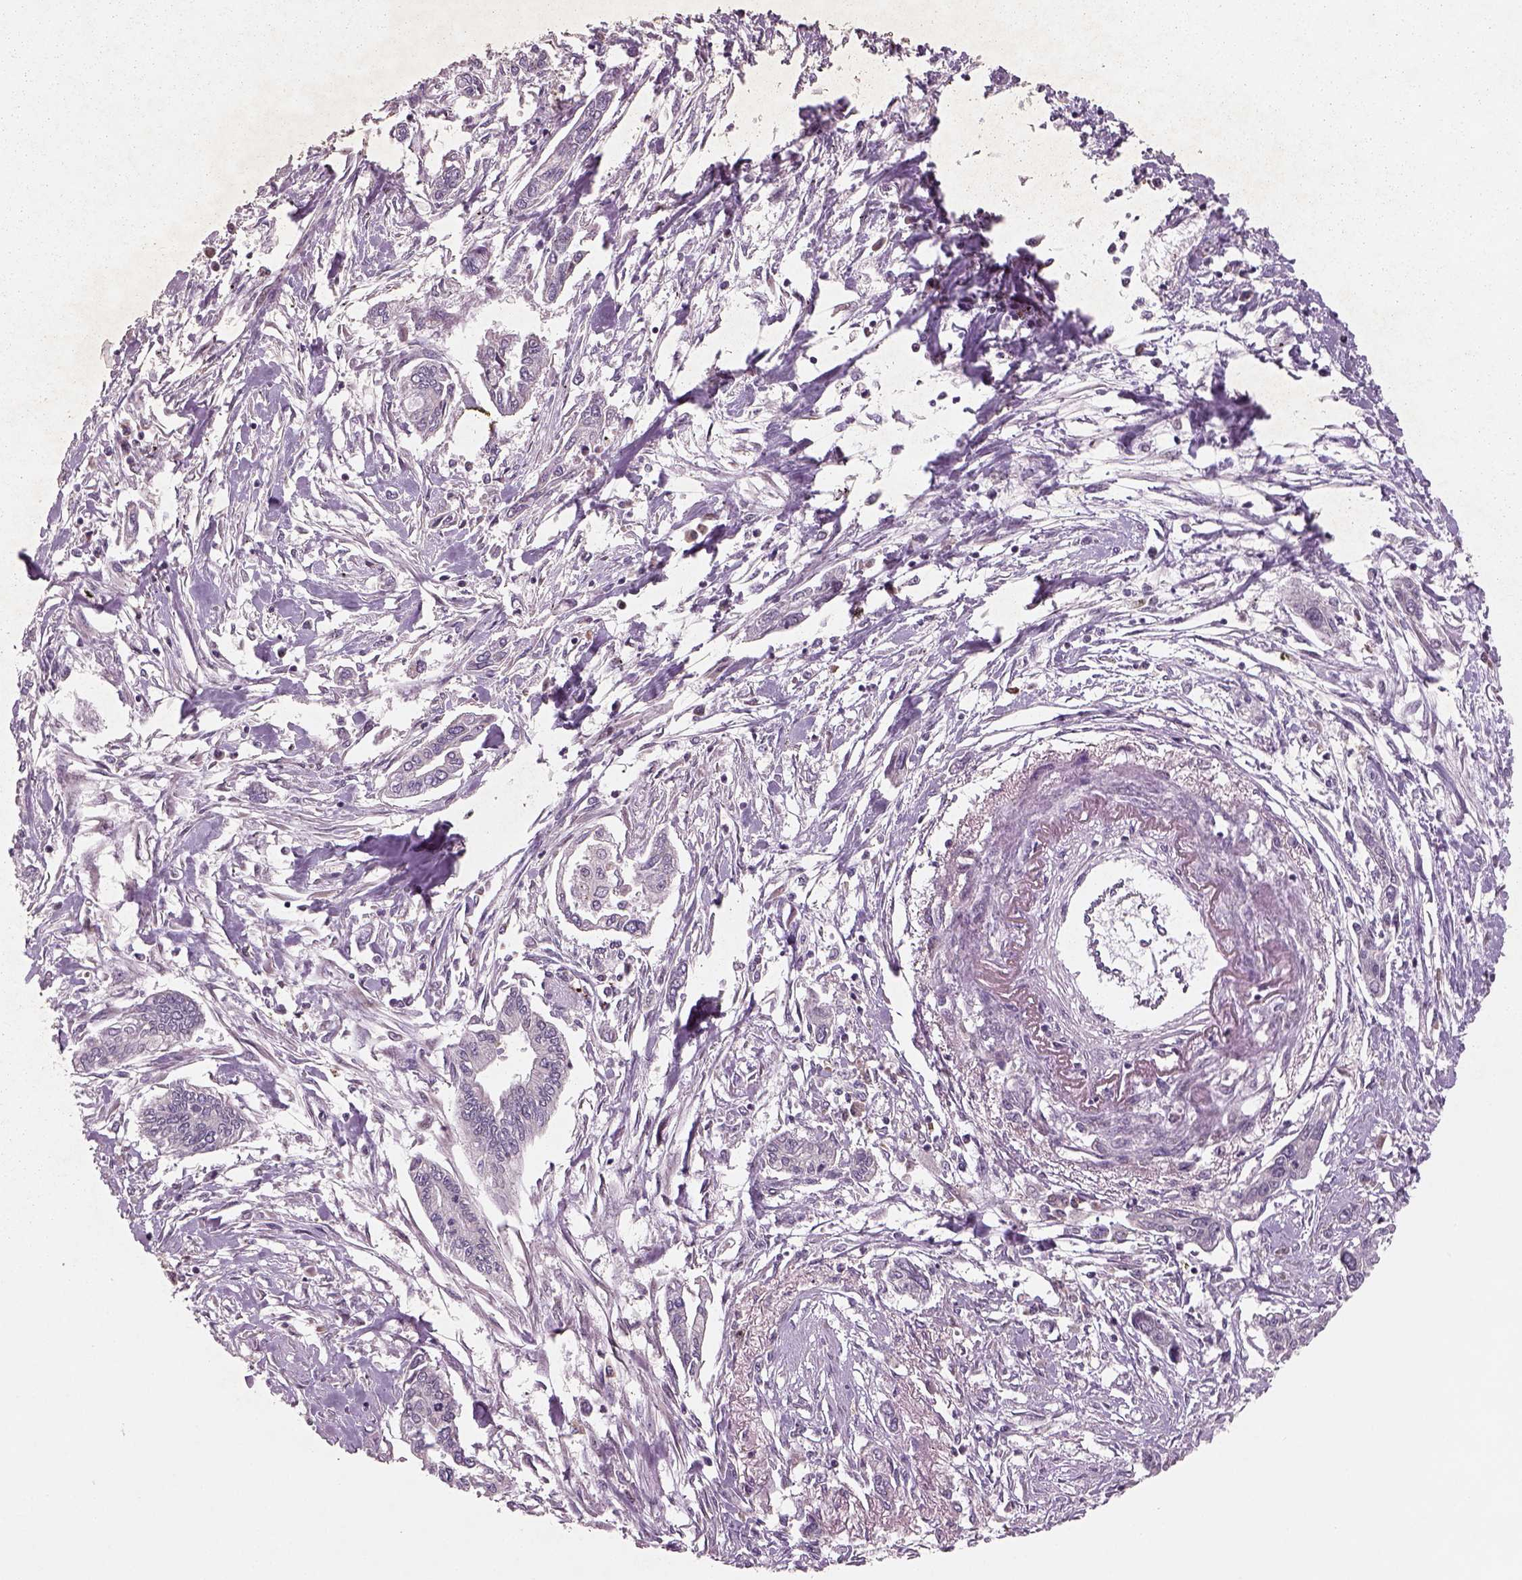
{"staining": {"intensity": "negative", "quantity": "none", "location": "none"}, "tissue": "pancreatic cancer", "cell_type": "Tumor cells", "image_type": "cancer", "snomed": [{"axis": "morphology", "description": "Adenocarcinoma, NOS"}, {"axis": "topography", "description": "Pancreas"}], "caption": "Protein analysis of adenocarcinoma (pancreatic) demonstrates no significant positivity in tumor cells. (Stains: DAB IHC with hematoxylin counter stain, Microscopy: brightfield microscopy at high magnification).", "gene": "PENK", "patient": {"sex": "male", "age": 60}}